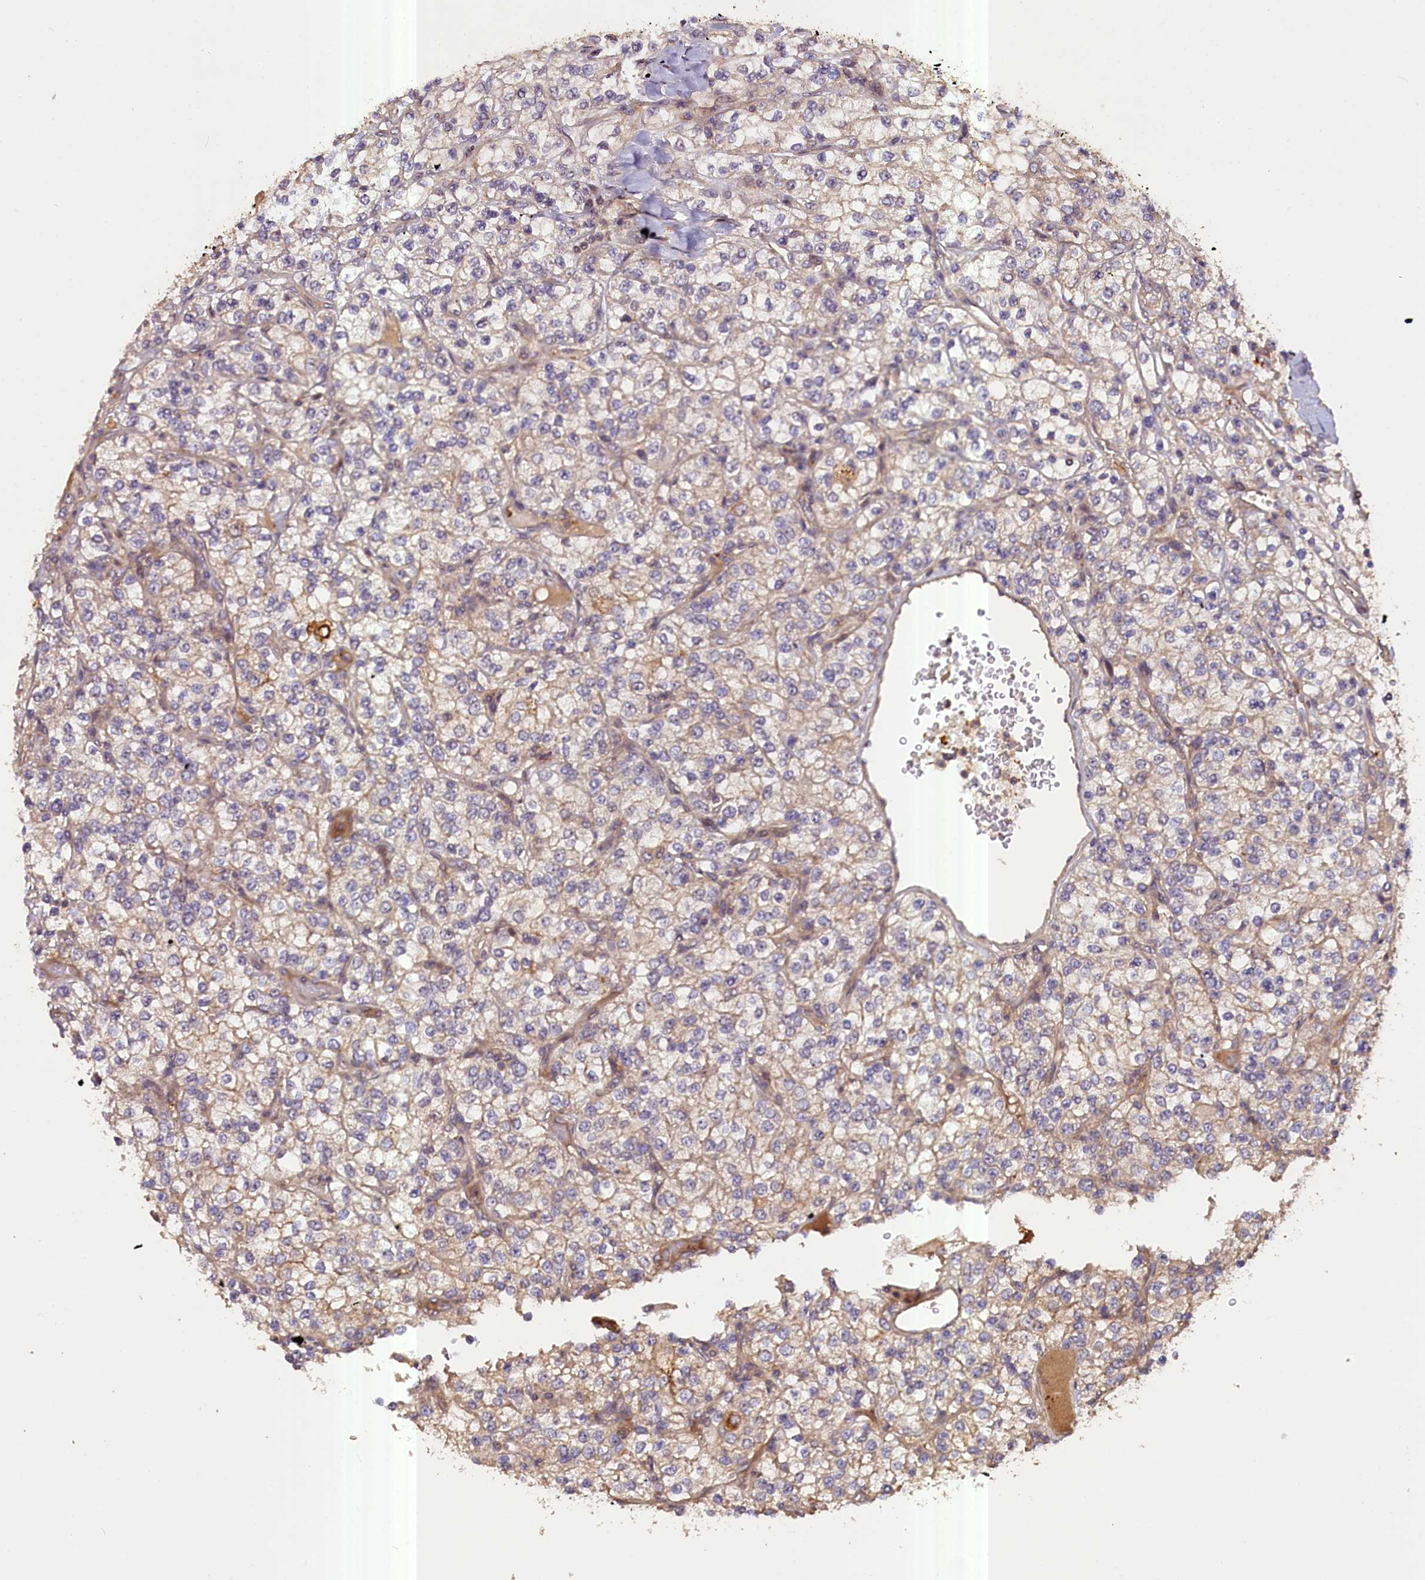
{"staining": {"intensity": "weak", "quantity": ">75%", "location": "cytoplasmic/membranous"}, "tissue": "renal cancer", "cell_type": "Tumor cells", "image_type": "cancer", "snomed": [{"axis": "morphology", "description": "Adenocarcinoma, NOS"}, {"axis": "topography", "description": "Kidney"}], "caption": "A low amount of weak cytoplasmic/membranous expression is seen in about >75% of tumor cells in renal adenocarcinoma tissue.", "gene": "FUZ", "patient": {"sex": "male", "age": 80}}